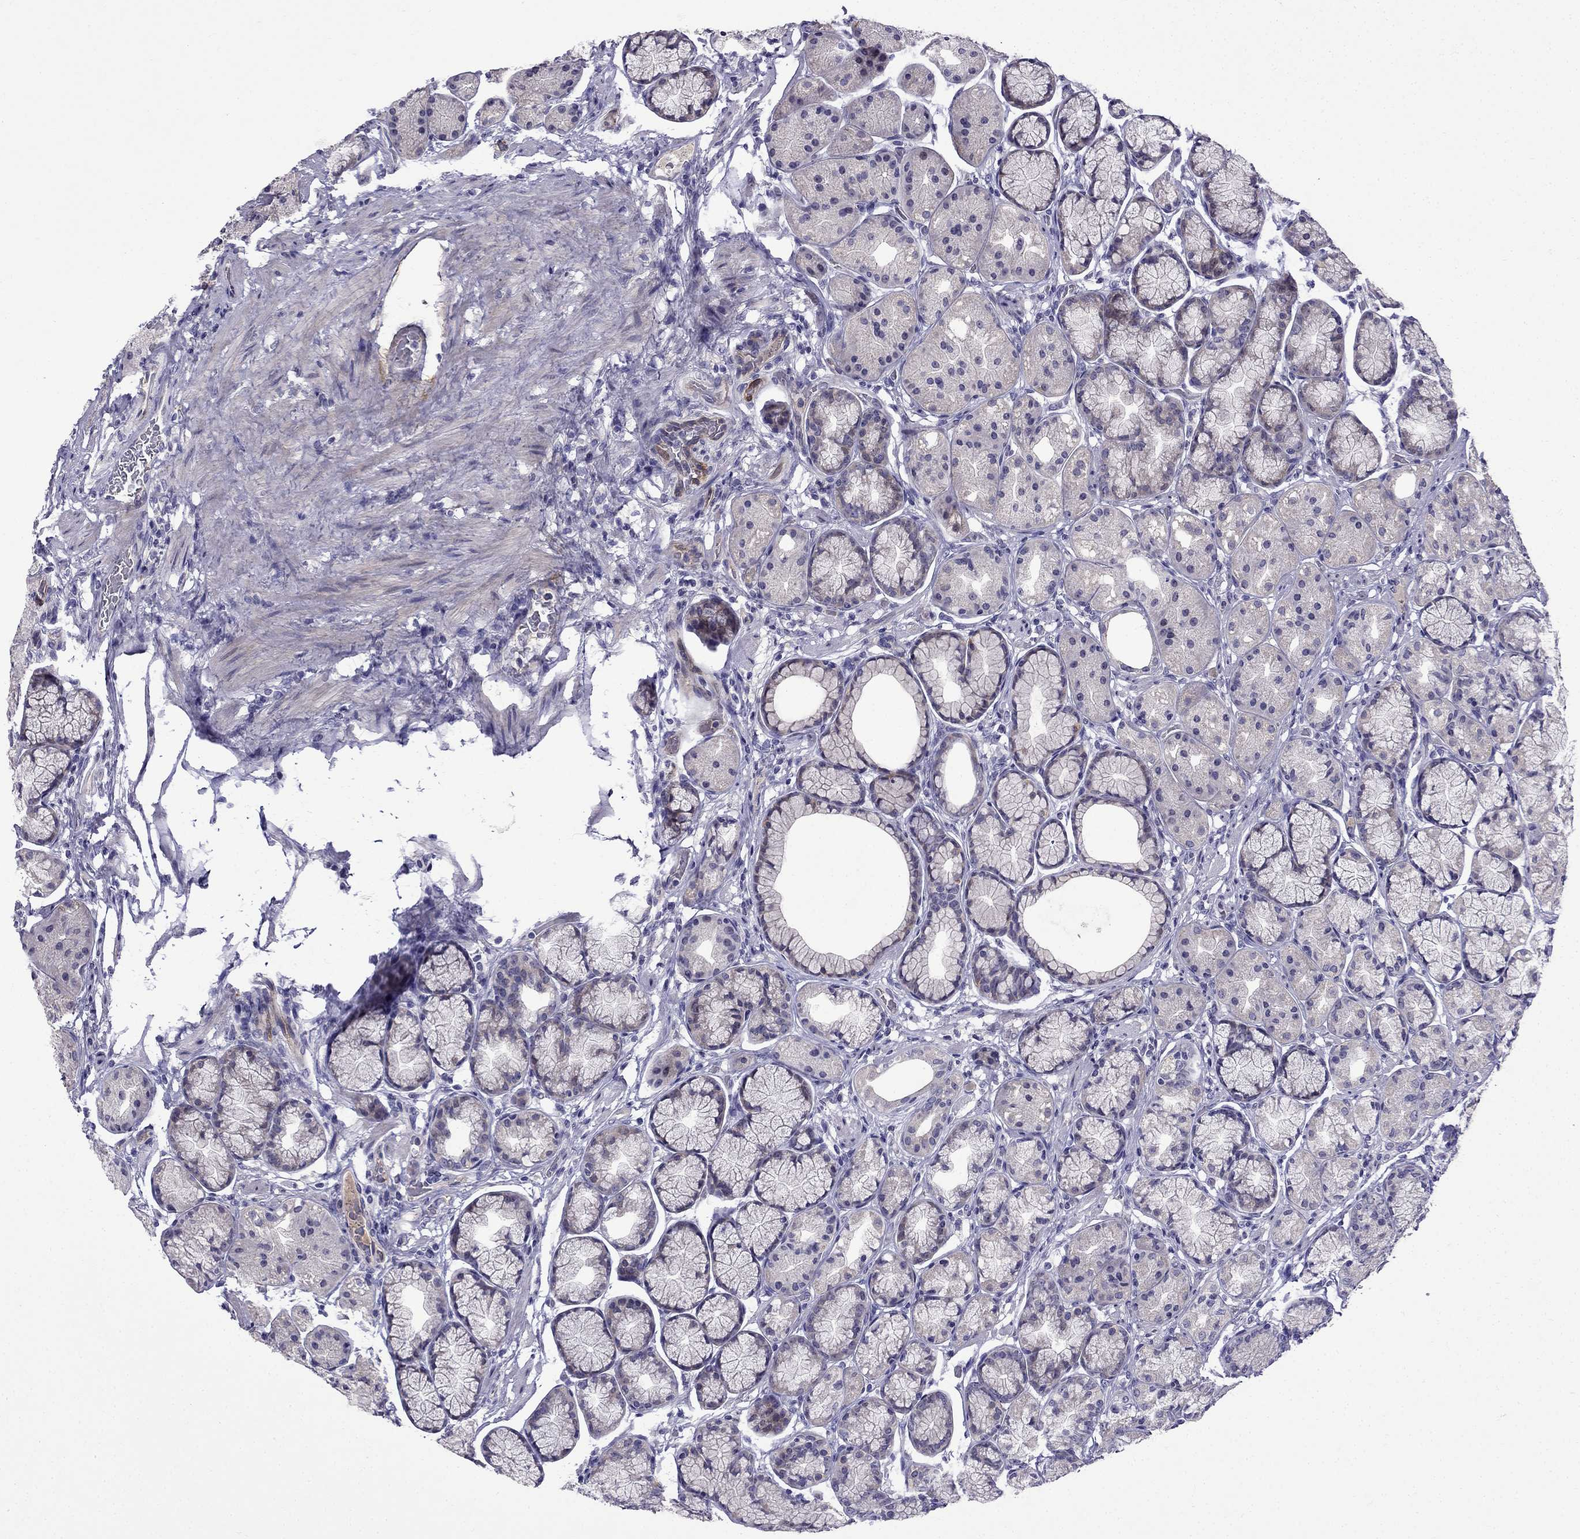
{"staining": {"intensity": "negative", "quantity": "none", "location": "none"}, "tissue": "stomach", "cell_type": "Glandular cells", "image_type": "normal", "snomed": [{"axis": "morphology", "description": "Normal tissue, NOS"}, {"axis": "morphology", "description": "Adenocarcinoma, NOS"}, {"axis": "morphology", "description": "Adenocarcinoma, High grade"}, {"axis": "topography", "description": "Stomach, upper"}, {"axis": "topography", "description": "Stomach"}], "caption": "The immunohistochemistry micrograph has no significant staining in glandular cells of stomach. (Brightfield microscopy of DAB IHC at high magnification).", "gene": "PI16", "patient": {"sex": "female", "age": 65}}